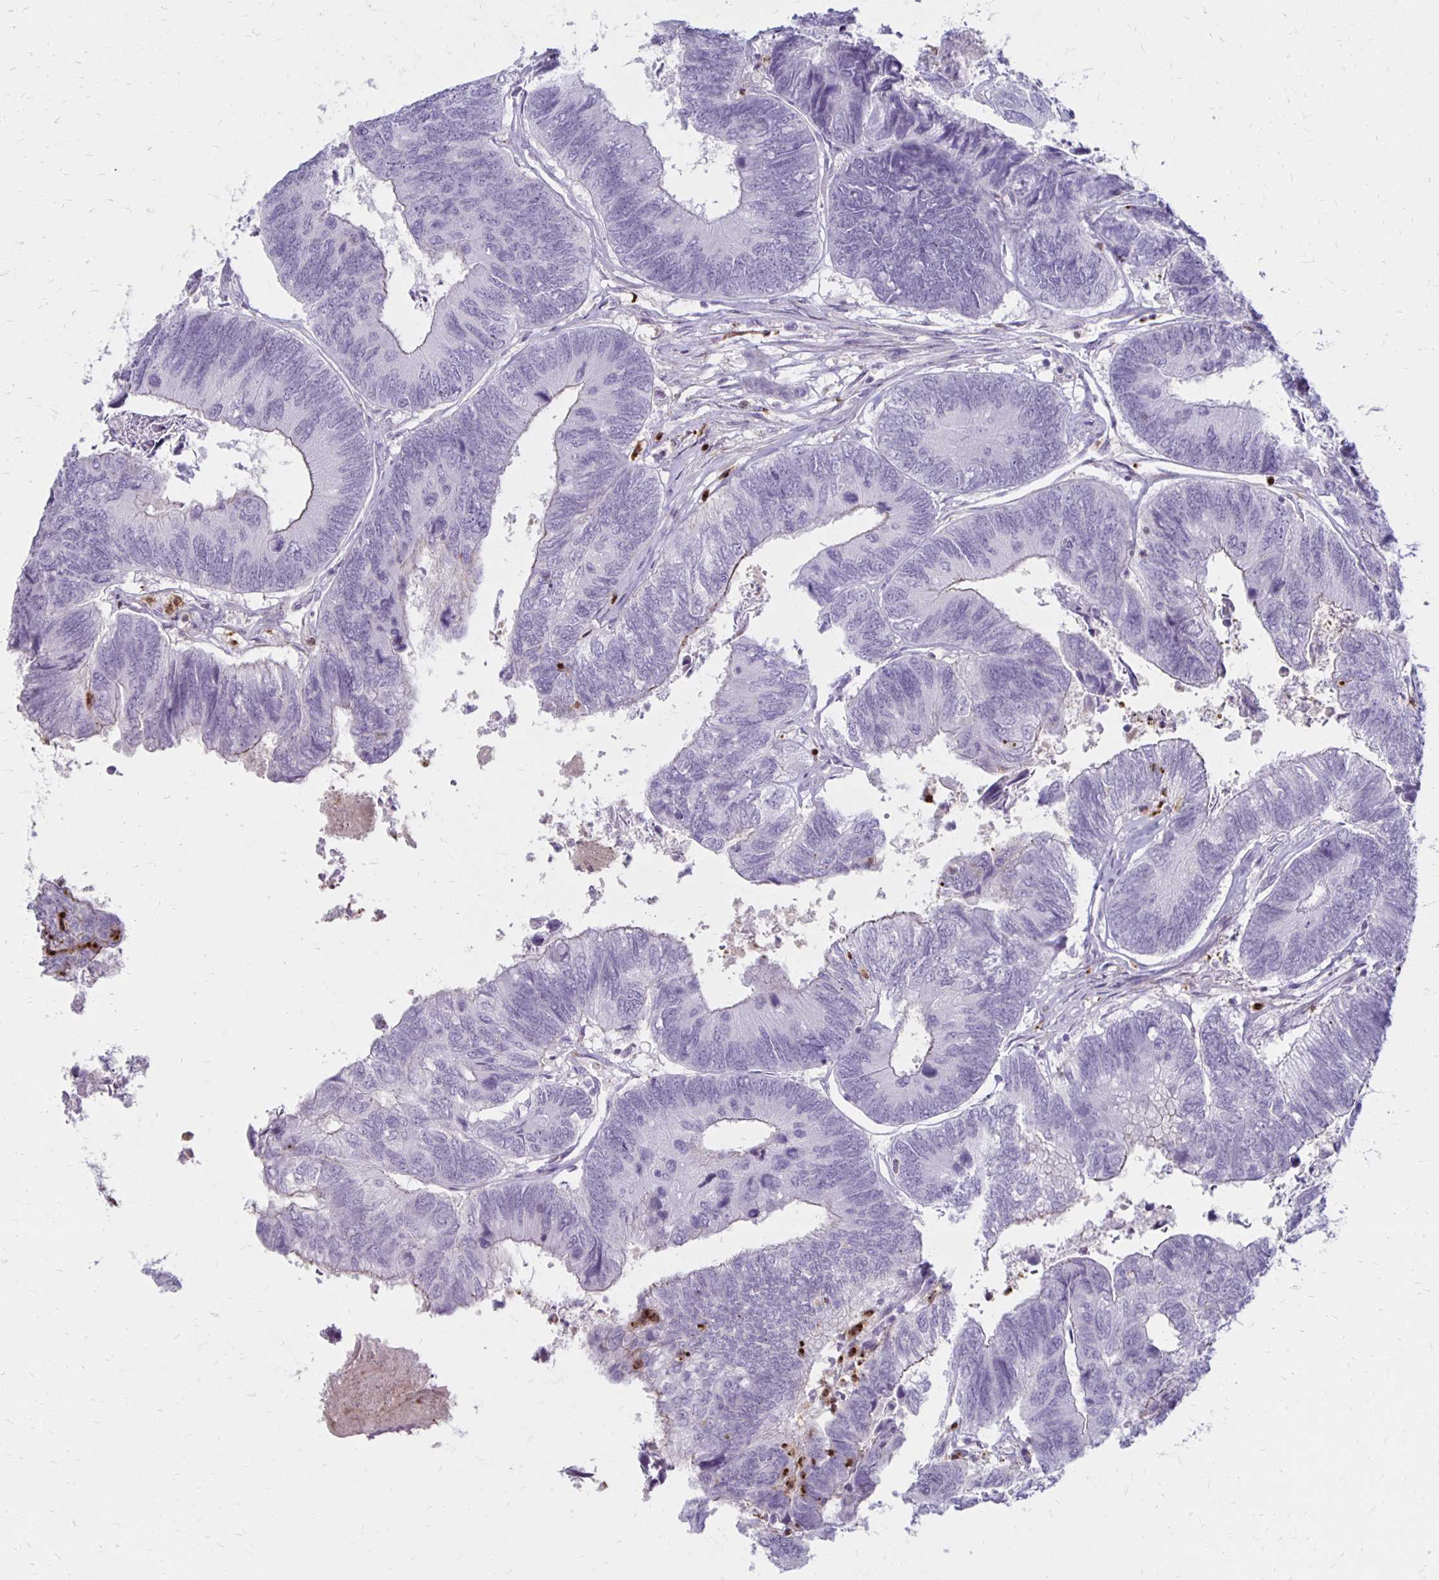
{"staining": {"intensity": "negative", "quantity": "none", "location": "none"}, "tissue": "colorectal cancer", "cell_type": "Tumor cells", "image_type": "cancer", "snomed": [{"axis": "morphology", "description": "Adenocarcinoma, NOS"}, {"axis": "topography", "description": "Colon"}], "caption": "This is a image of immunohistochemistry (IHC) staining of colorectal cancer, which shows no staining in tumor cells. Brightfield microscopy of IHC stained with DAB (3,3'-diaminobenzidine) (brown) and hematoxylin (blue), captured at high magnification.", "gene": "CCL21", "patient": {"sex": "female", "age": 67}}